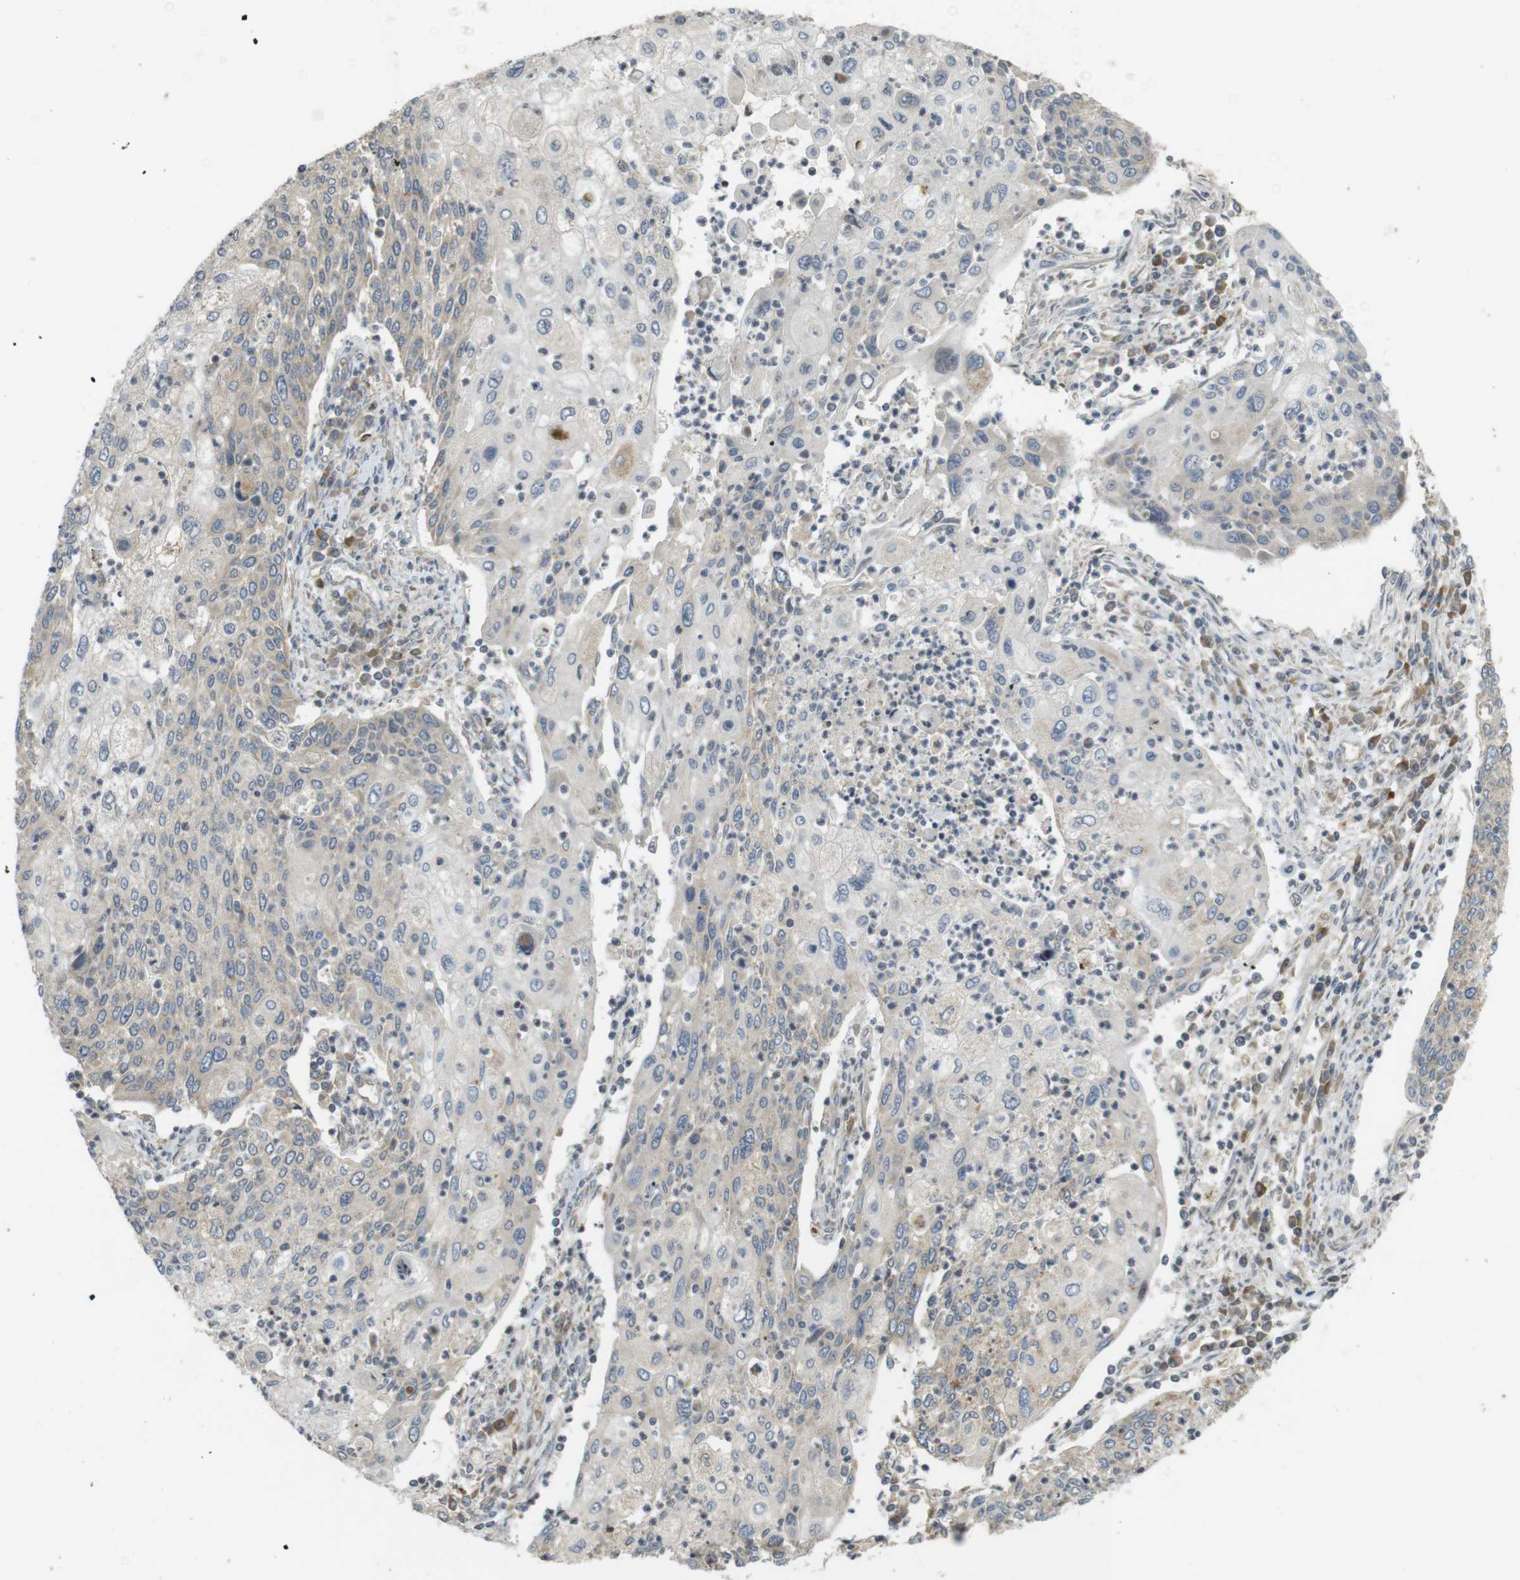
{"staining": {"intensity": "weak", "quantity": "<25%", "location": "cytoplasmic/membranous"}, "tissue": "cervical cancer", "cell_type": "Tumor cells", "image_type": "cancer", "snomed": [{"axis": "morphology", "description": "Squamous cell carcinoma, NOS"}, {"axis": "topography", "description": "Cervix"}], "caption": "This is a histopathology image of immunohistochemistry staining of squamous cell carcinoma (cervical), which shows no positivity in tumor cells.", "gene": "CLTC", "patient": {"sex": "female", "age": 40}}